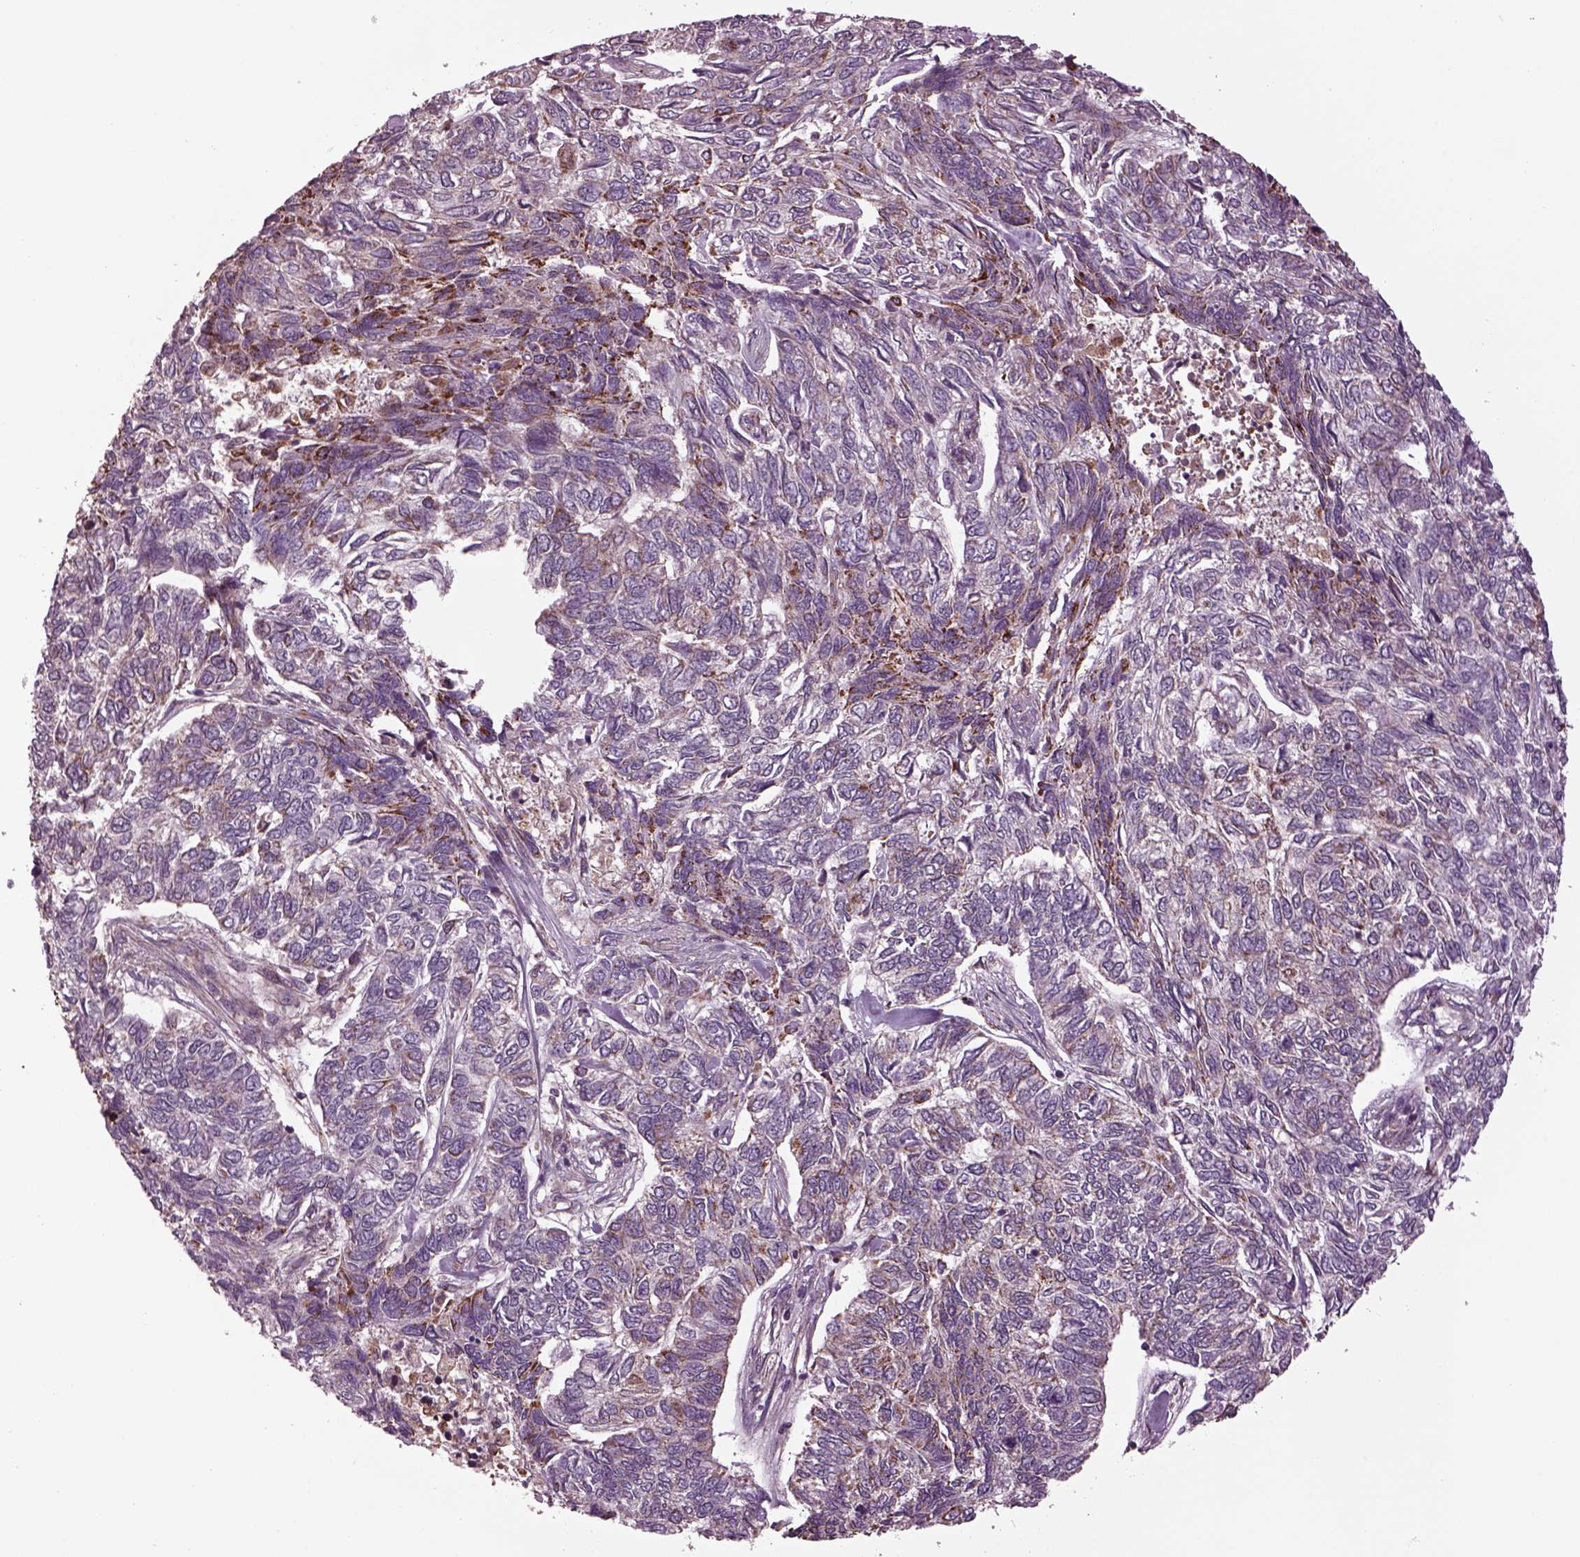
{"staining": {"intensity": "moderate", "quantity": "<25%", "location": "cytoplasmic/membranous"}, "tissue": "skin cancer", "cell_type": "Tumor cells", "image_type": "cancer", "snomed": [{"axis": "morphology", "description": "Basal cell carcinoma"}, {"axis": "topography", "description": "Skin"}], "caption": "The image demonstrates immunohistochemical staining of skin basal cell carcinoma. There is moderate cytoplasmic/membranous staining is identified in approximately <25% of tumor cells. (DAB (3,3'-diaminobenzidine) IHC with brightfield microscopy, high magnification).", "gene": "TMEM254", "patient": {"sex": "female", "age": 65}}